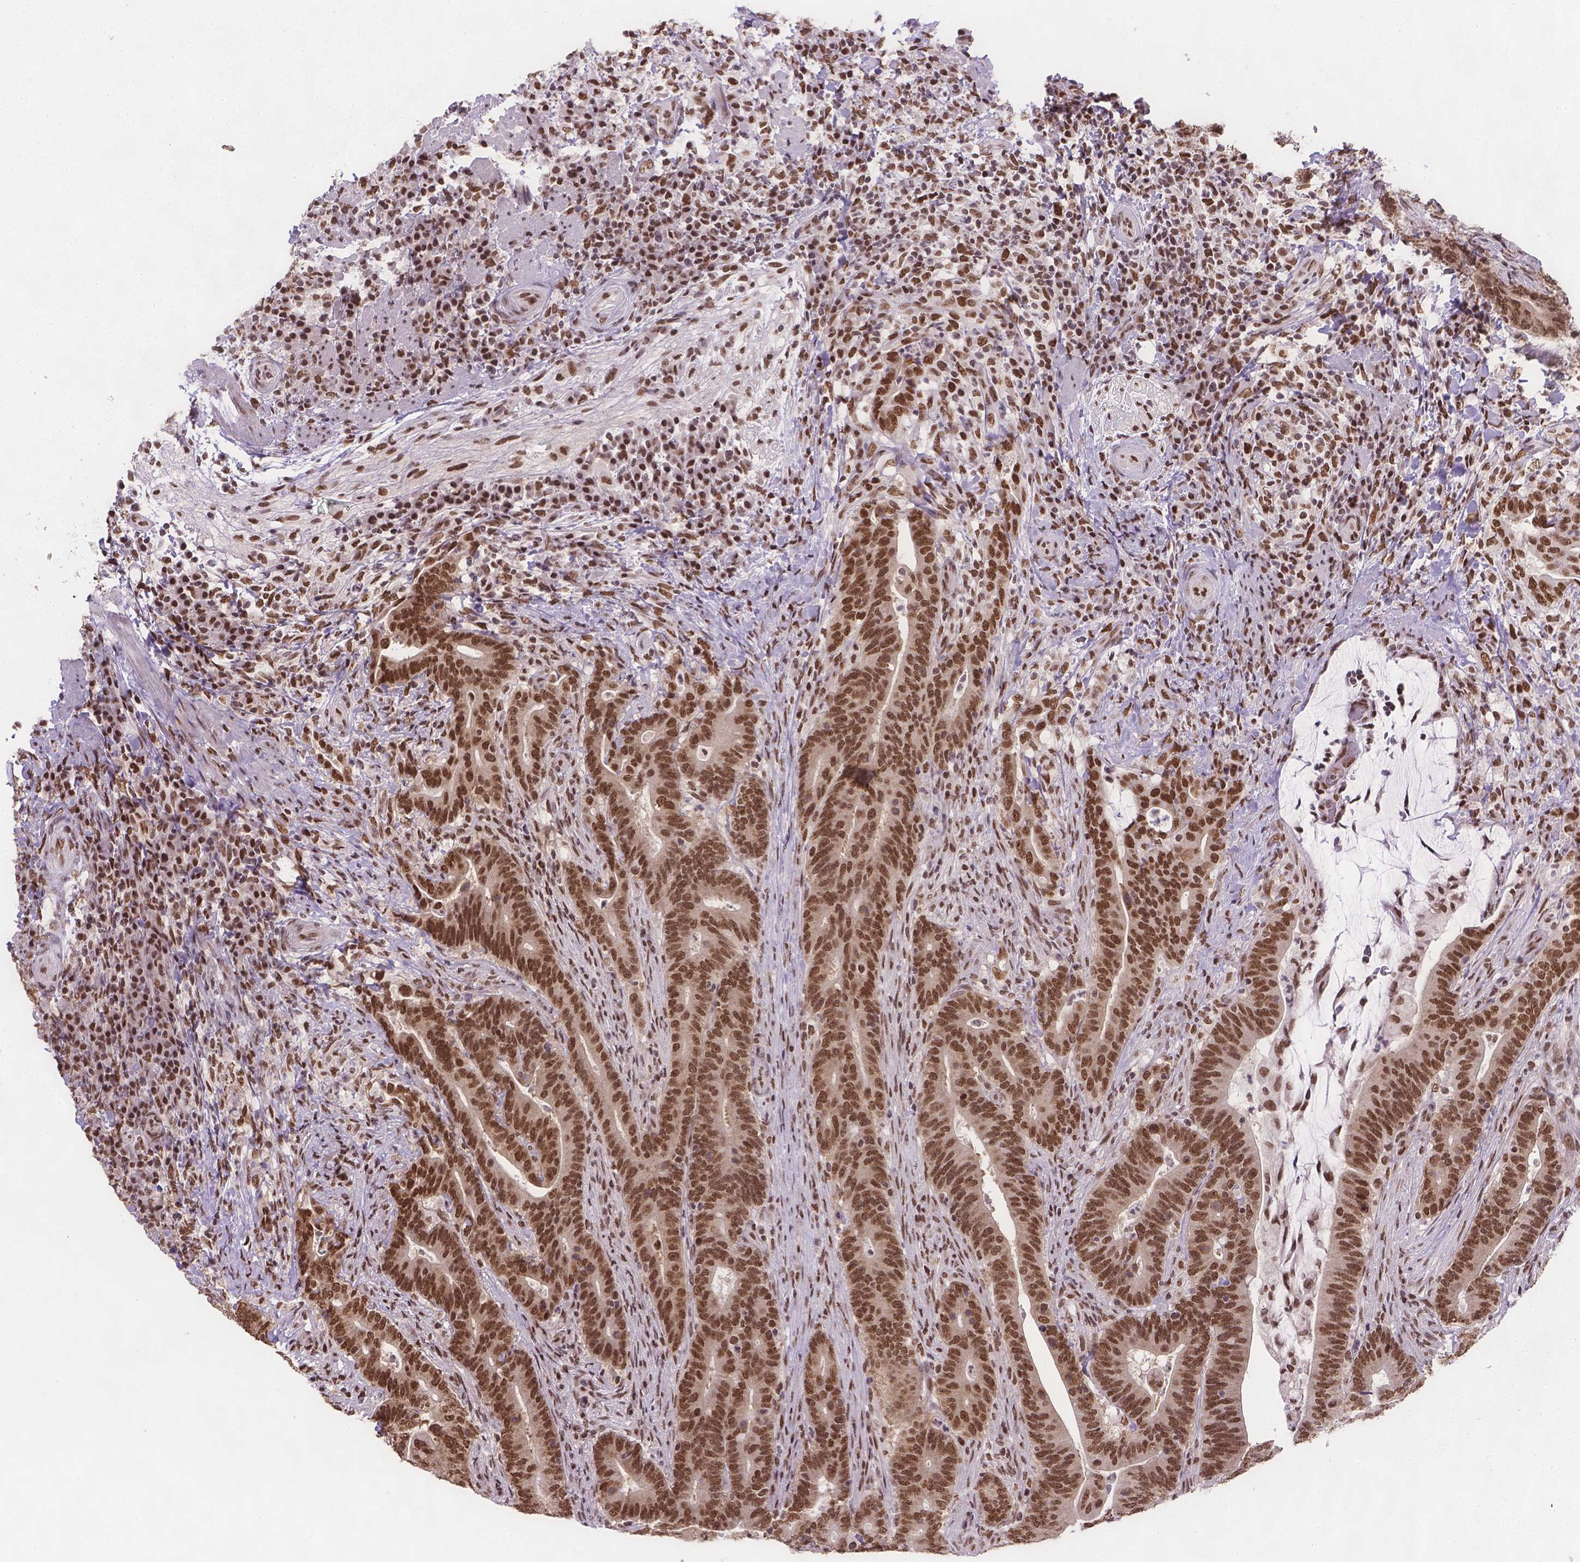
{"staining": {"intensity": "moderate", "quantity": ">75%", "location": "nuclear"}, "tissue": "colorectal cancer", "cell_type": "Tumor cells", "image_type": "cancer", "snomed": [{"axis": "morphology", "description": "Adenocarcinoma, NOS"}, {"axis": "topography", "description": "Colon"}], "caption": "Immunohistochemistry histopathology image of human colorectal adenocarcinoma stained for a protein (brown), which exhibits medium levels of moderate nuclear expression in about >75% of tumor cells.", "gene": "FANCE", "patient": {"sex": "female", "age": 66}}